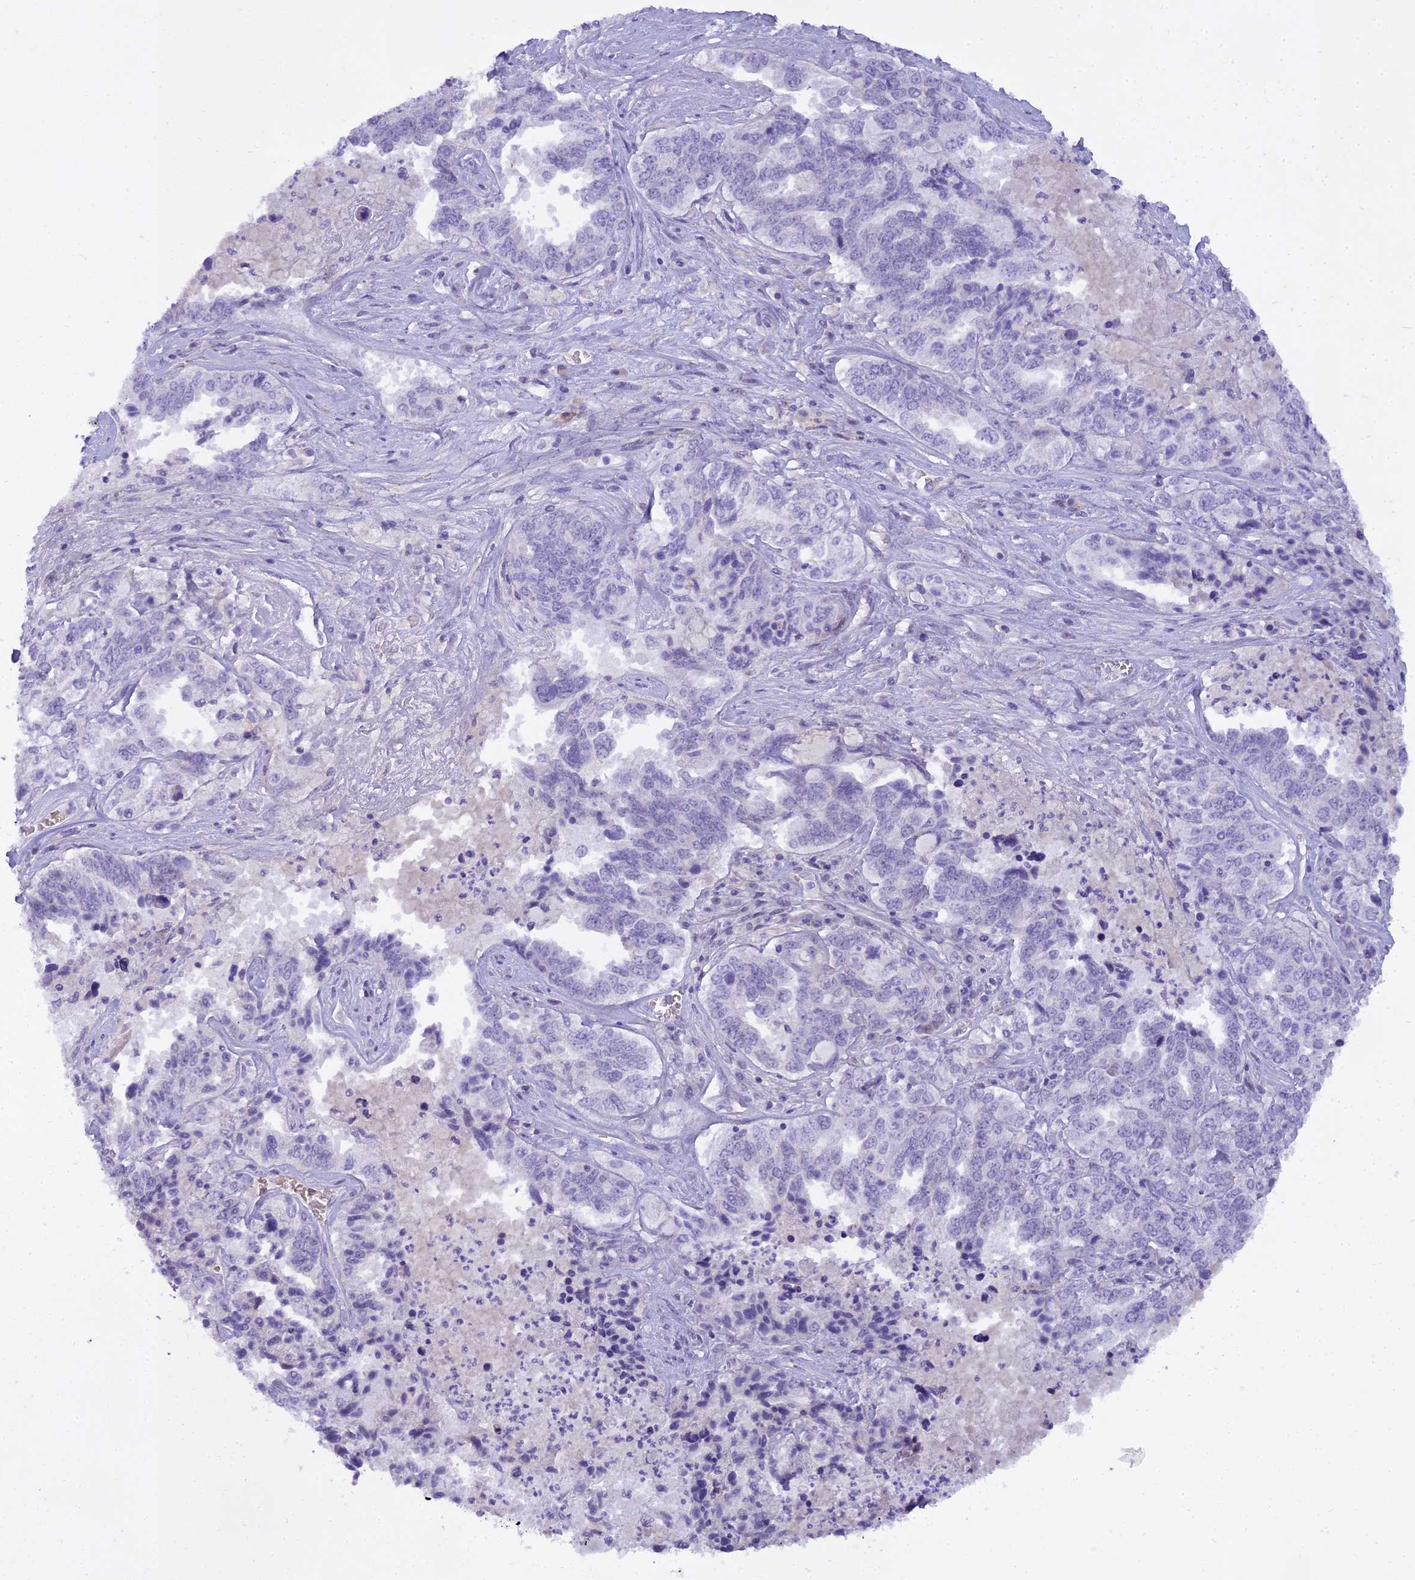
{"staining": {"intensity": "negative", "quantity": "none", "location": "none"}, "tissue": "ovarian cancer", "cell_type": "Tumor cells", "image_type": "cancer", "snomed": [{"axis": "morphology", "description": "Carcinoma, endometroid"}, {"axis": "topography", "description": "Ovary"}], "caption": "There is no significant positivity in tumor cells of endometroid carcinoma (ovarian).", "gene": "OSTN", "patient": {"sex": "female", "age": 62}}